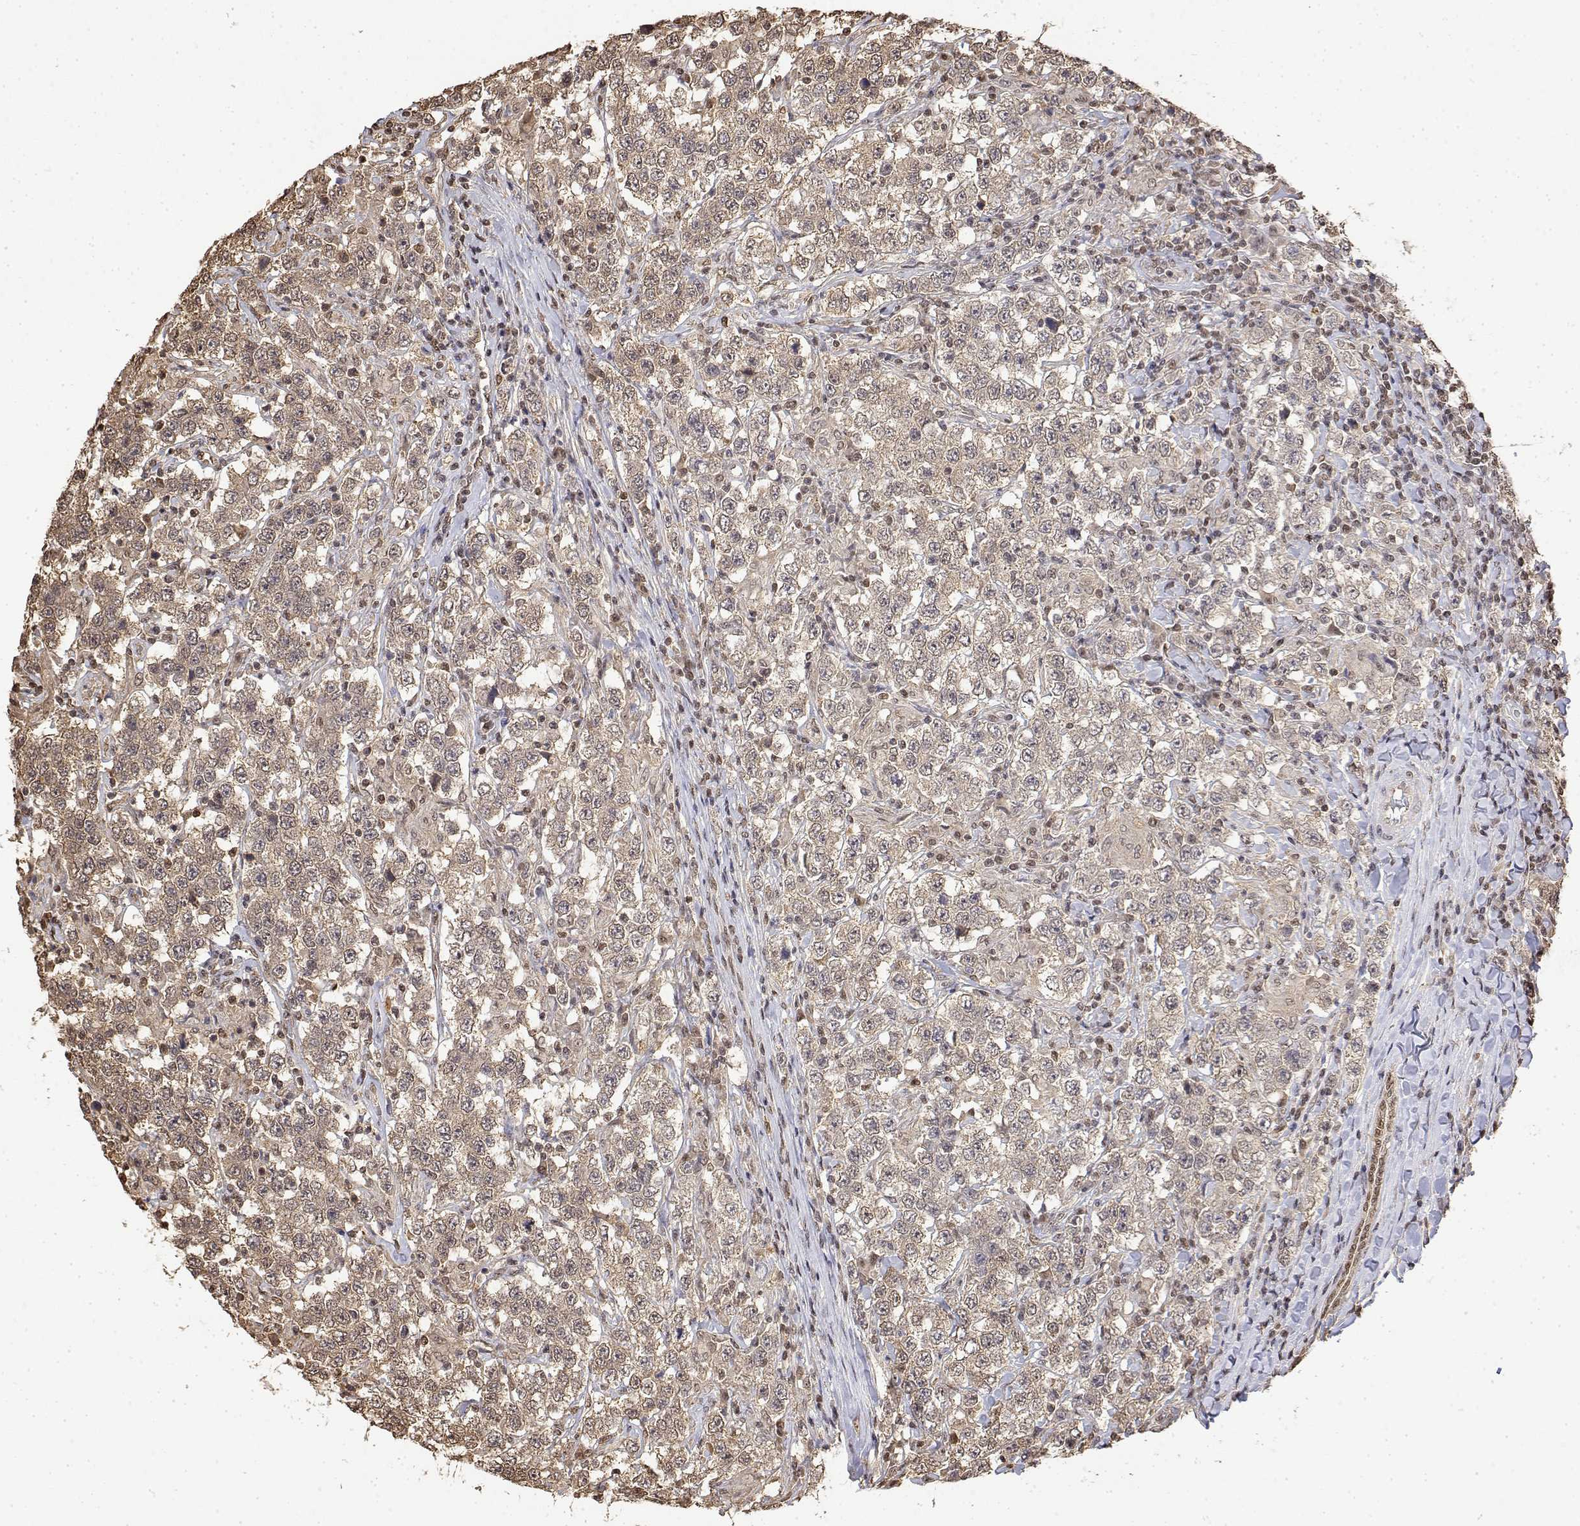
{"staining": {"intensity": "weak", "quantity": ">75%", "location": "cytoplasmic/membranous,nuclear"}, "tissue": "testis cancer", "cell_type": "Tumor cells", "image_type": "cancer", "snomed": [{"axis": "morphology", "description": "Seminoma, NOS"}, {"axis": "morphology", "description": "Carcinoma, Embryonal, NOS"}, {"axis": "topography", "description": "Testis"}], "caption": "The micrograph exhibits immunohistochemical staining of testis cancer (embryonal carcinoma). There is weak cytoplasmic/membranous and nuclear expression is present in about >75% of tumor cells.", "gene": "TPI1", "patient": {"sex": "male", "age": 41}}